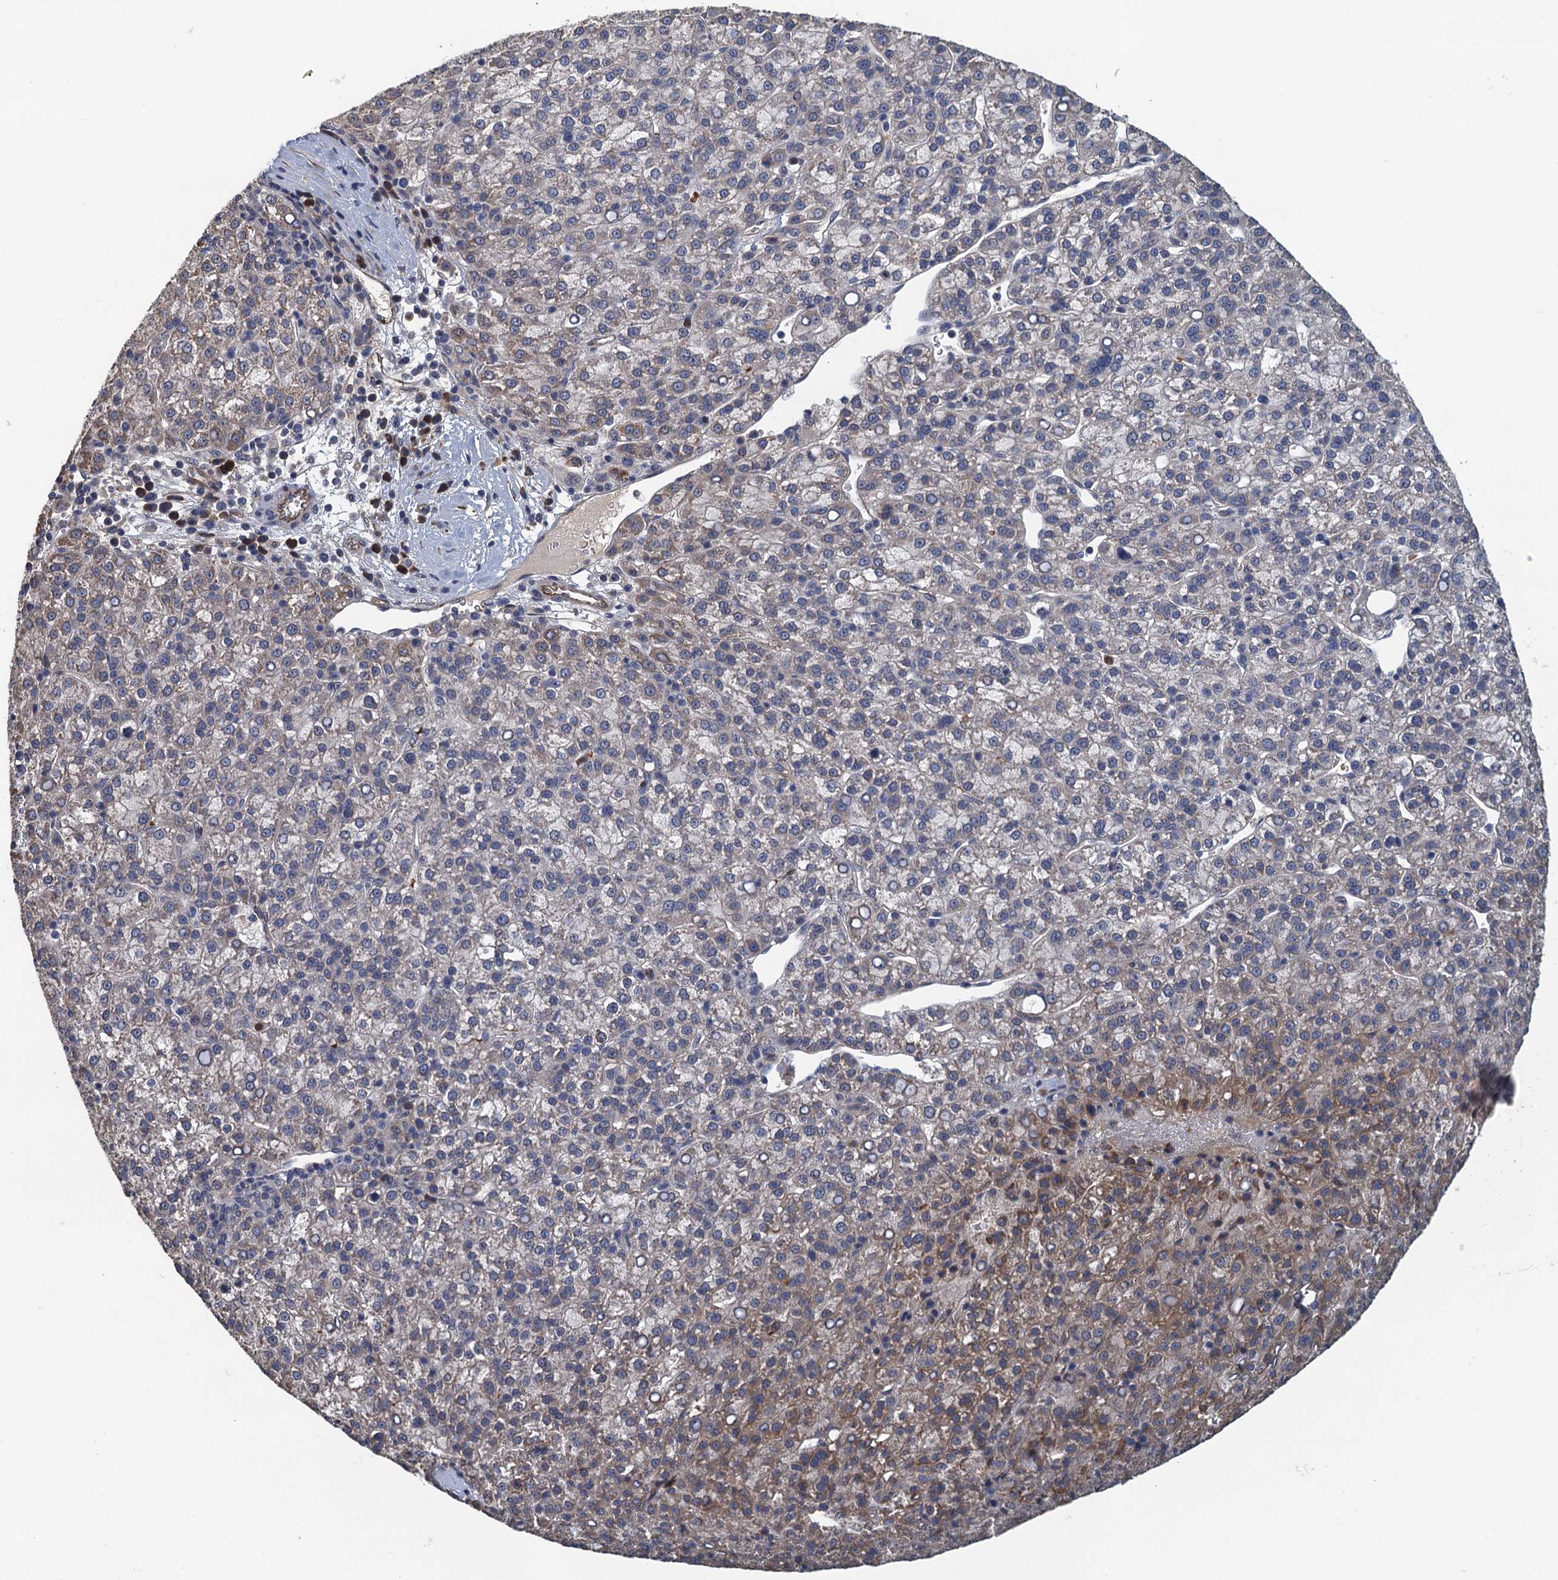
{"staining": {"intensity": "negative", "quantity": "none", "location": "none"}, "tissue": "liver cancer", "cell_type": "Tumor cells", "image_type": "cancer", "snomed": [{"axis": "morphology", "description": "Carcinoma, Hepatocellular, NOS"}, {"axis": "topography", "description": "Liver"}], "caption": "Immunohistochemical staining of hepatocellular carcinoma (liver) reveals no significant expression in tumor cells.", "gene": "ACSBG1", "patient": {"sex": "female", "age": 58}}